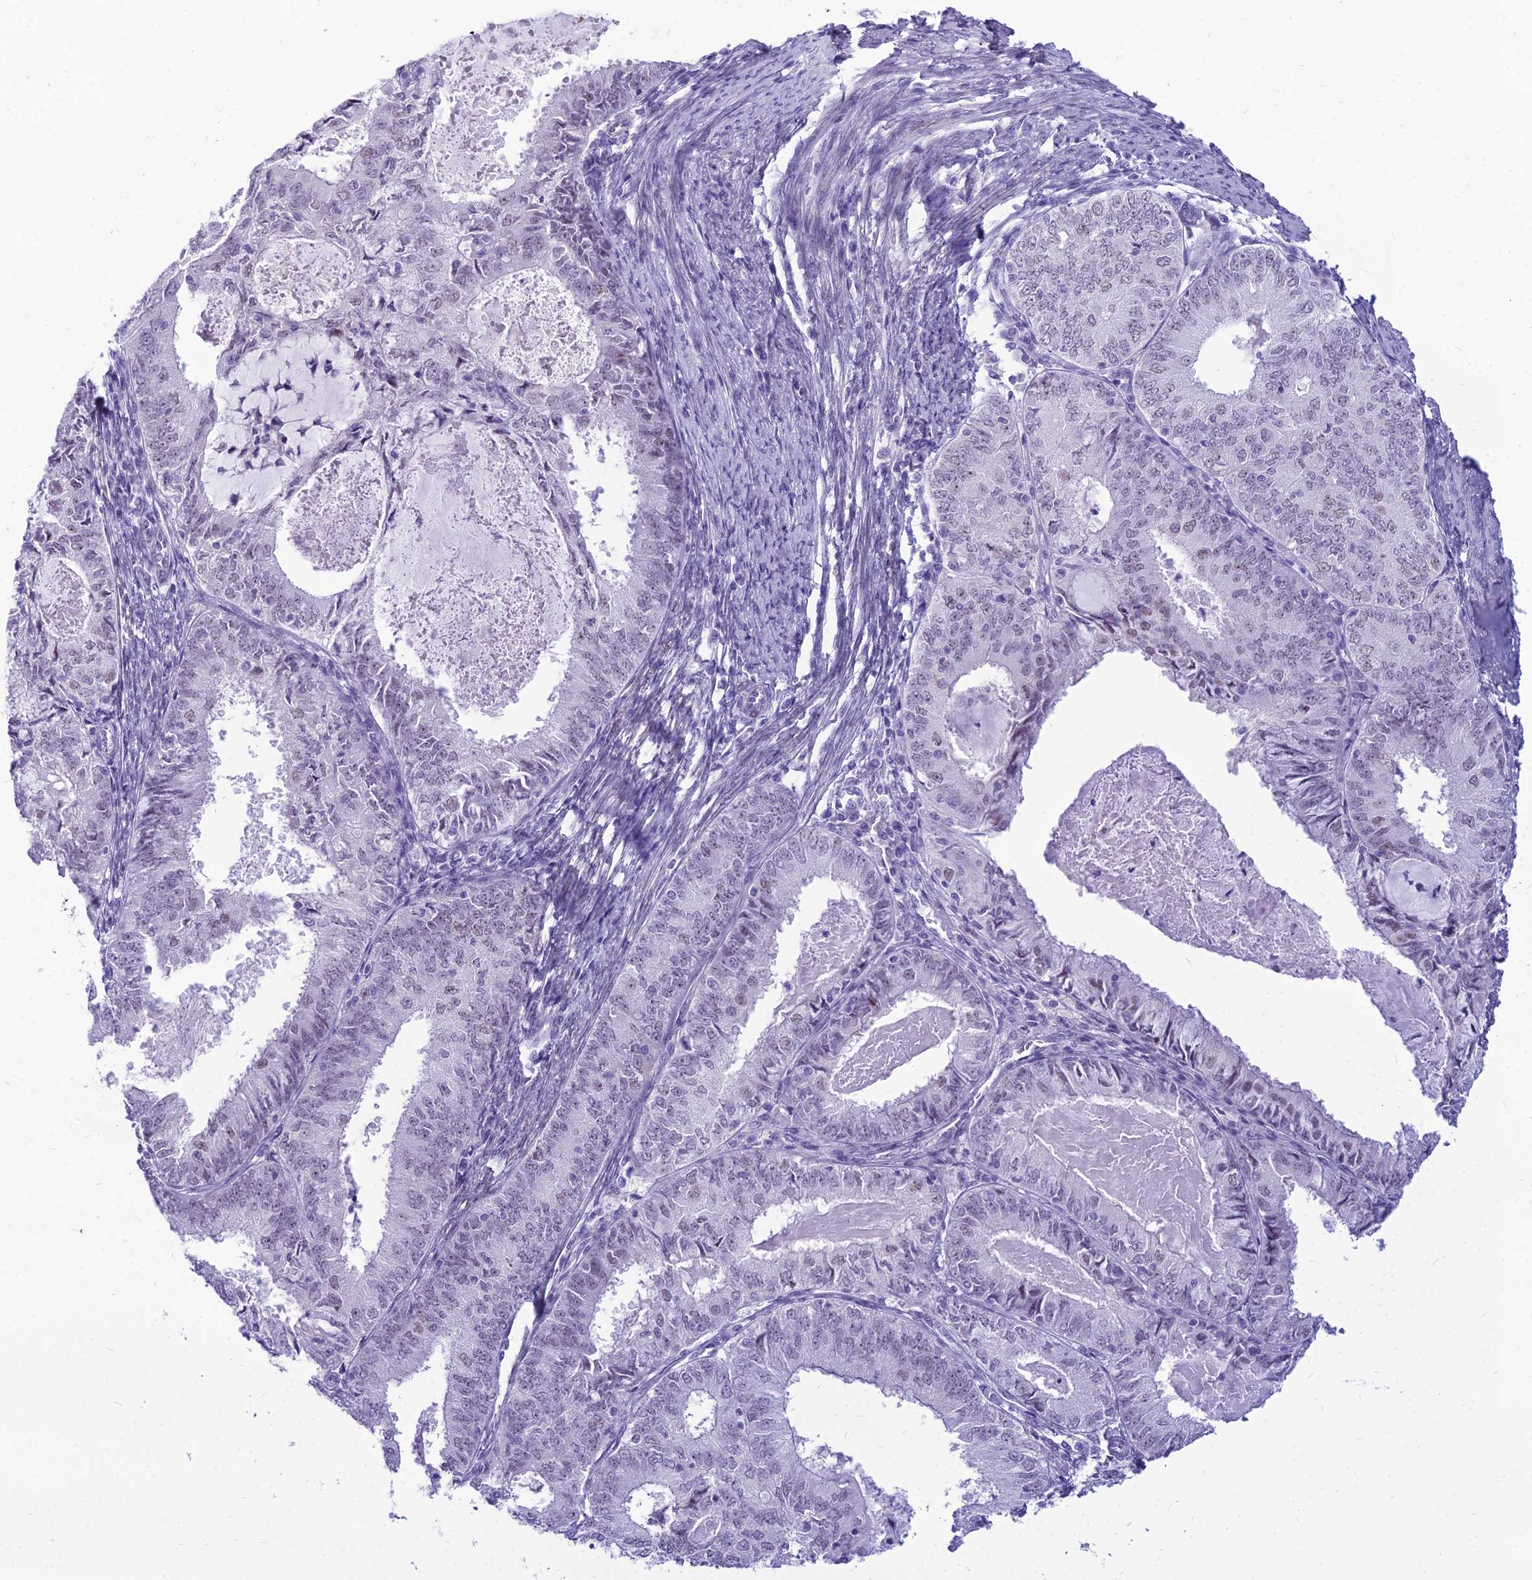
{"staining": {"intensity": "weak", "quantity": "<25%", "location": "nuclear"}, "tissue": "endometrial cancer", "cell_type": "Tumor cells", "image_type": "cancer", "snomed": [{"axis": "morphology", "description": "Adenocarcinoma, NOS"}, {"axis": "topography", "description": "Endometrium"}], "caption": "High power microscopy micrograph of an immunohistochemistry (IHC) photomicrograph of endometrial cancer, revealing no significant positivity in tumor cells.", "gene": "DHX40", "patient": {"sex": "female", "age": 57}}